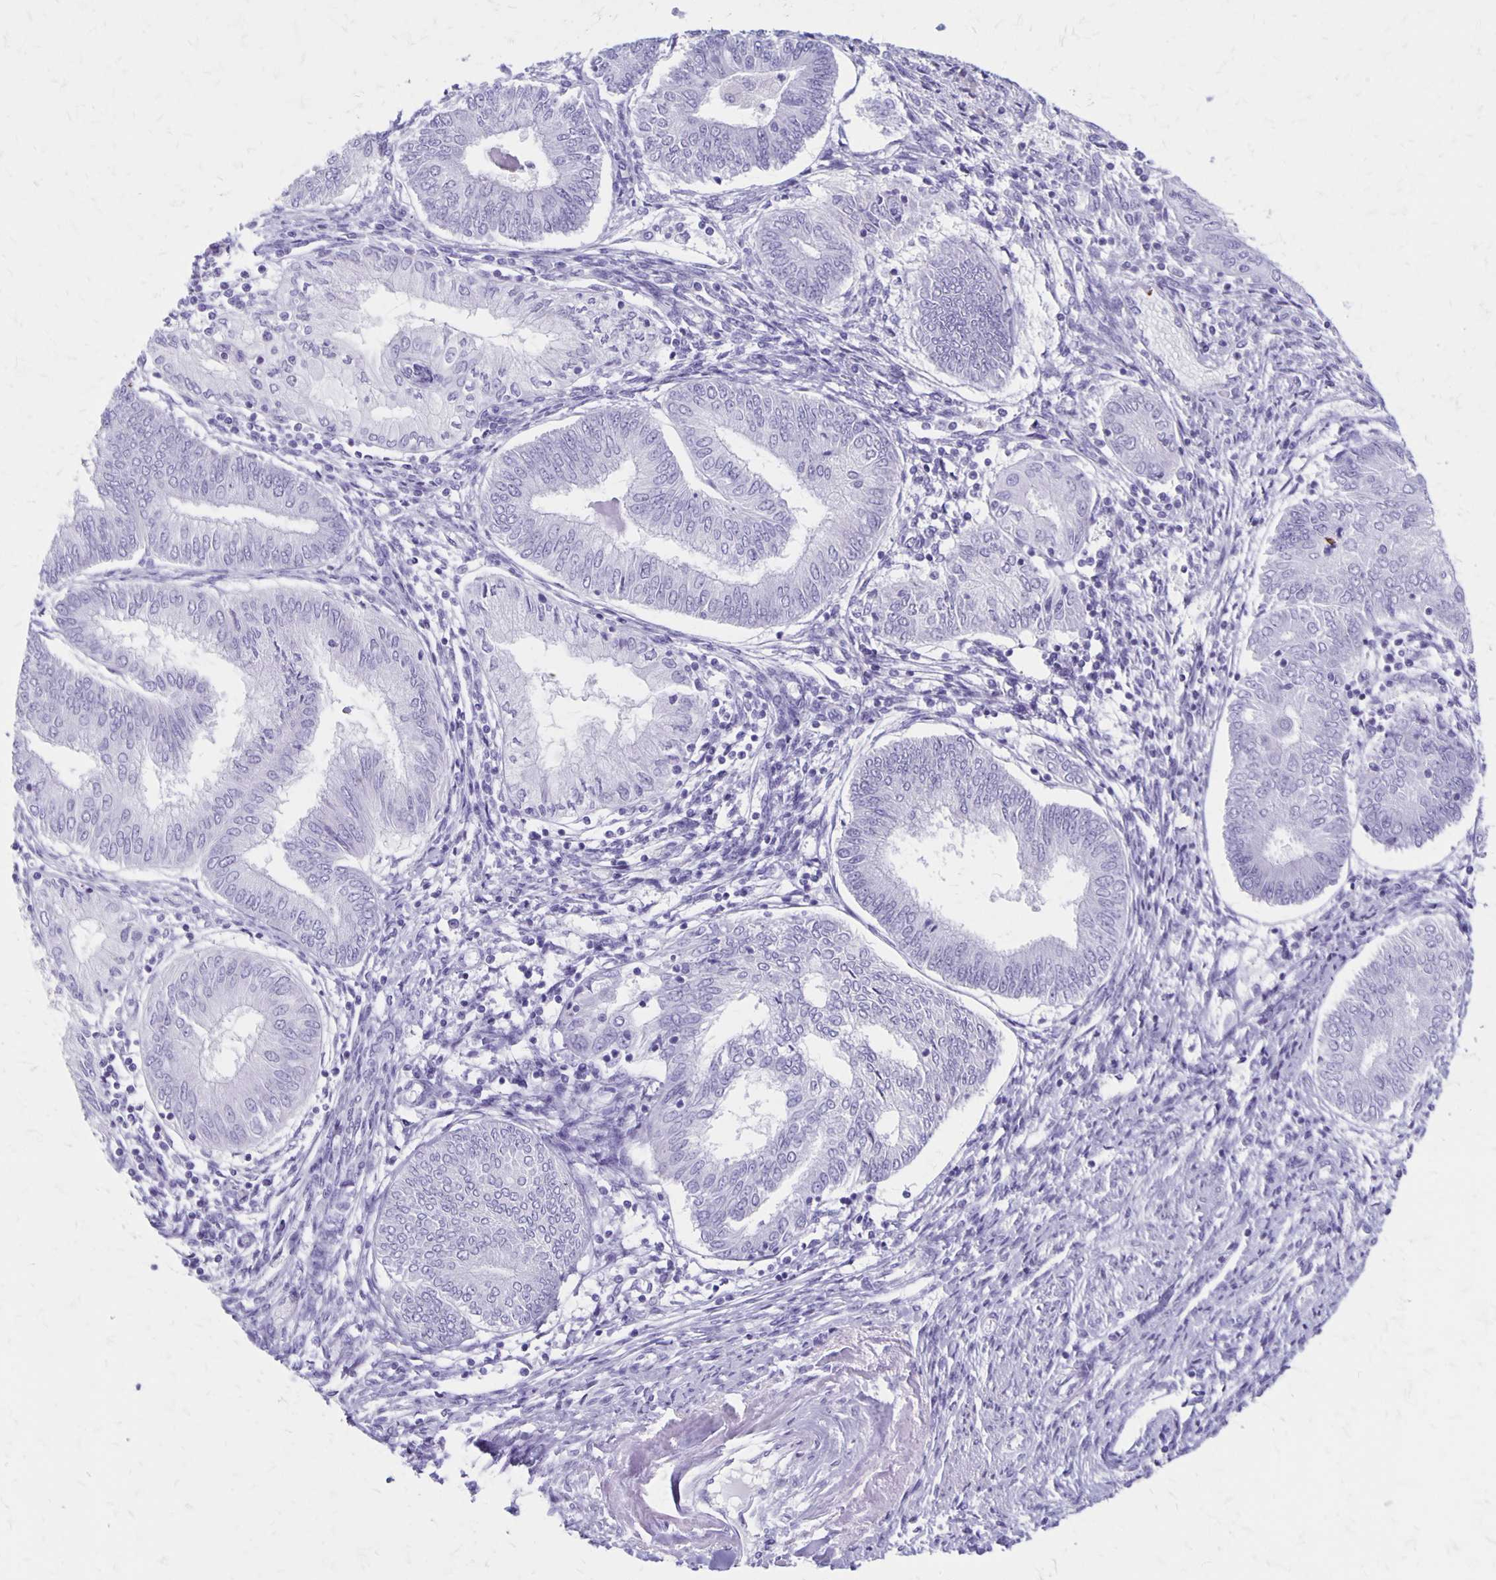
{"staining": {"intensity": "negative", "quantity": "none", "location": "none"}, "tissue": "endometrial cancer", "cell_type": "Tumor cells", "image_type": "cancer", "snomed": [{"axis": "morphology", "description": "Adenocarcinoma, NOS"}, {"axis": "topography", "description": "Endometrium"}], "caption": "Endometrial cancer stained for a protein using immunohistochemistry reveals no positivity tumor cells.", "gene": "MAGEC2", "patient": {"sex": "female", "age": 68}}